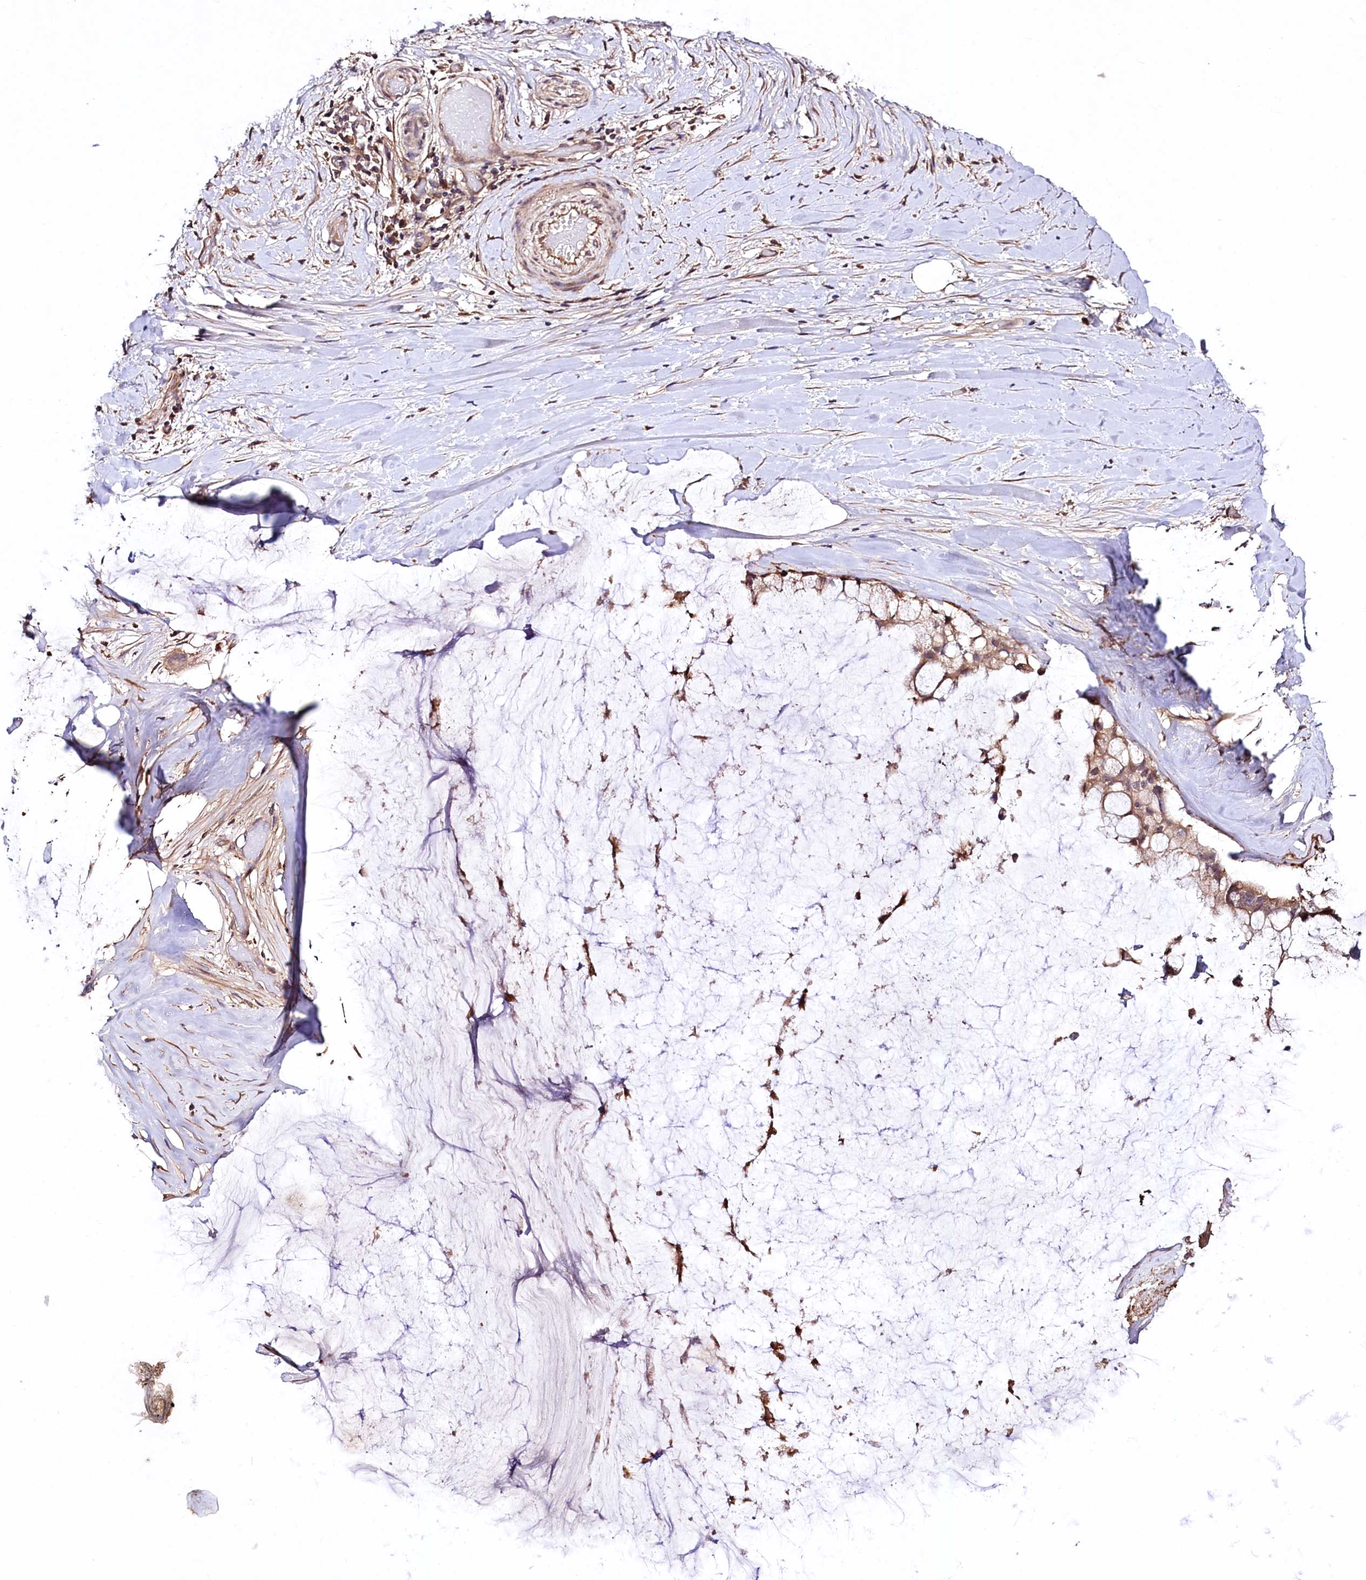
{"staining": {"intensity": "moderate", "quantity": ">75%", "location": "cytoplasmic/membranous"}, "tissue": "ovarian cancer", "cell_type": "Tumor cells", "image_type": "cancer", "snomed": [{"axis": "morphology", "description": "Cystadenocarcinoma, mucinous, NOS"}, {"axis": "topography", "description": "Ovary"}], "caption": "Immunohistochemistry of human mucinous cystadenocarcinoma (ovarian) displays medium levels of moderate cytoplasmic/membranous expression in about >75% of tumor cells.", "gene": "TNPO3", "patient": {"sex": "female", "age": 39}}